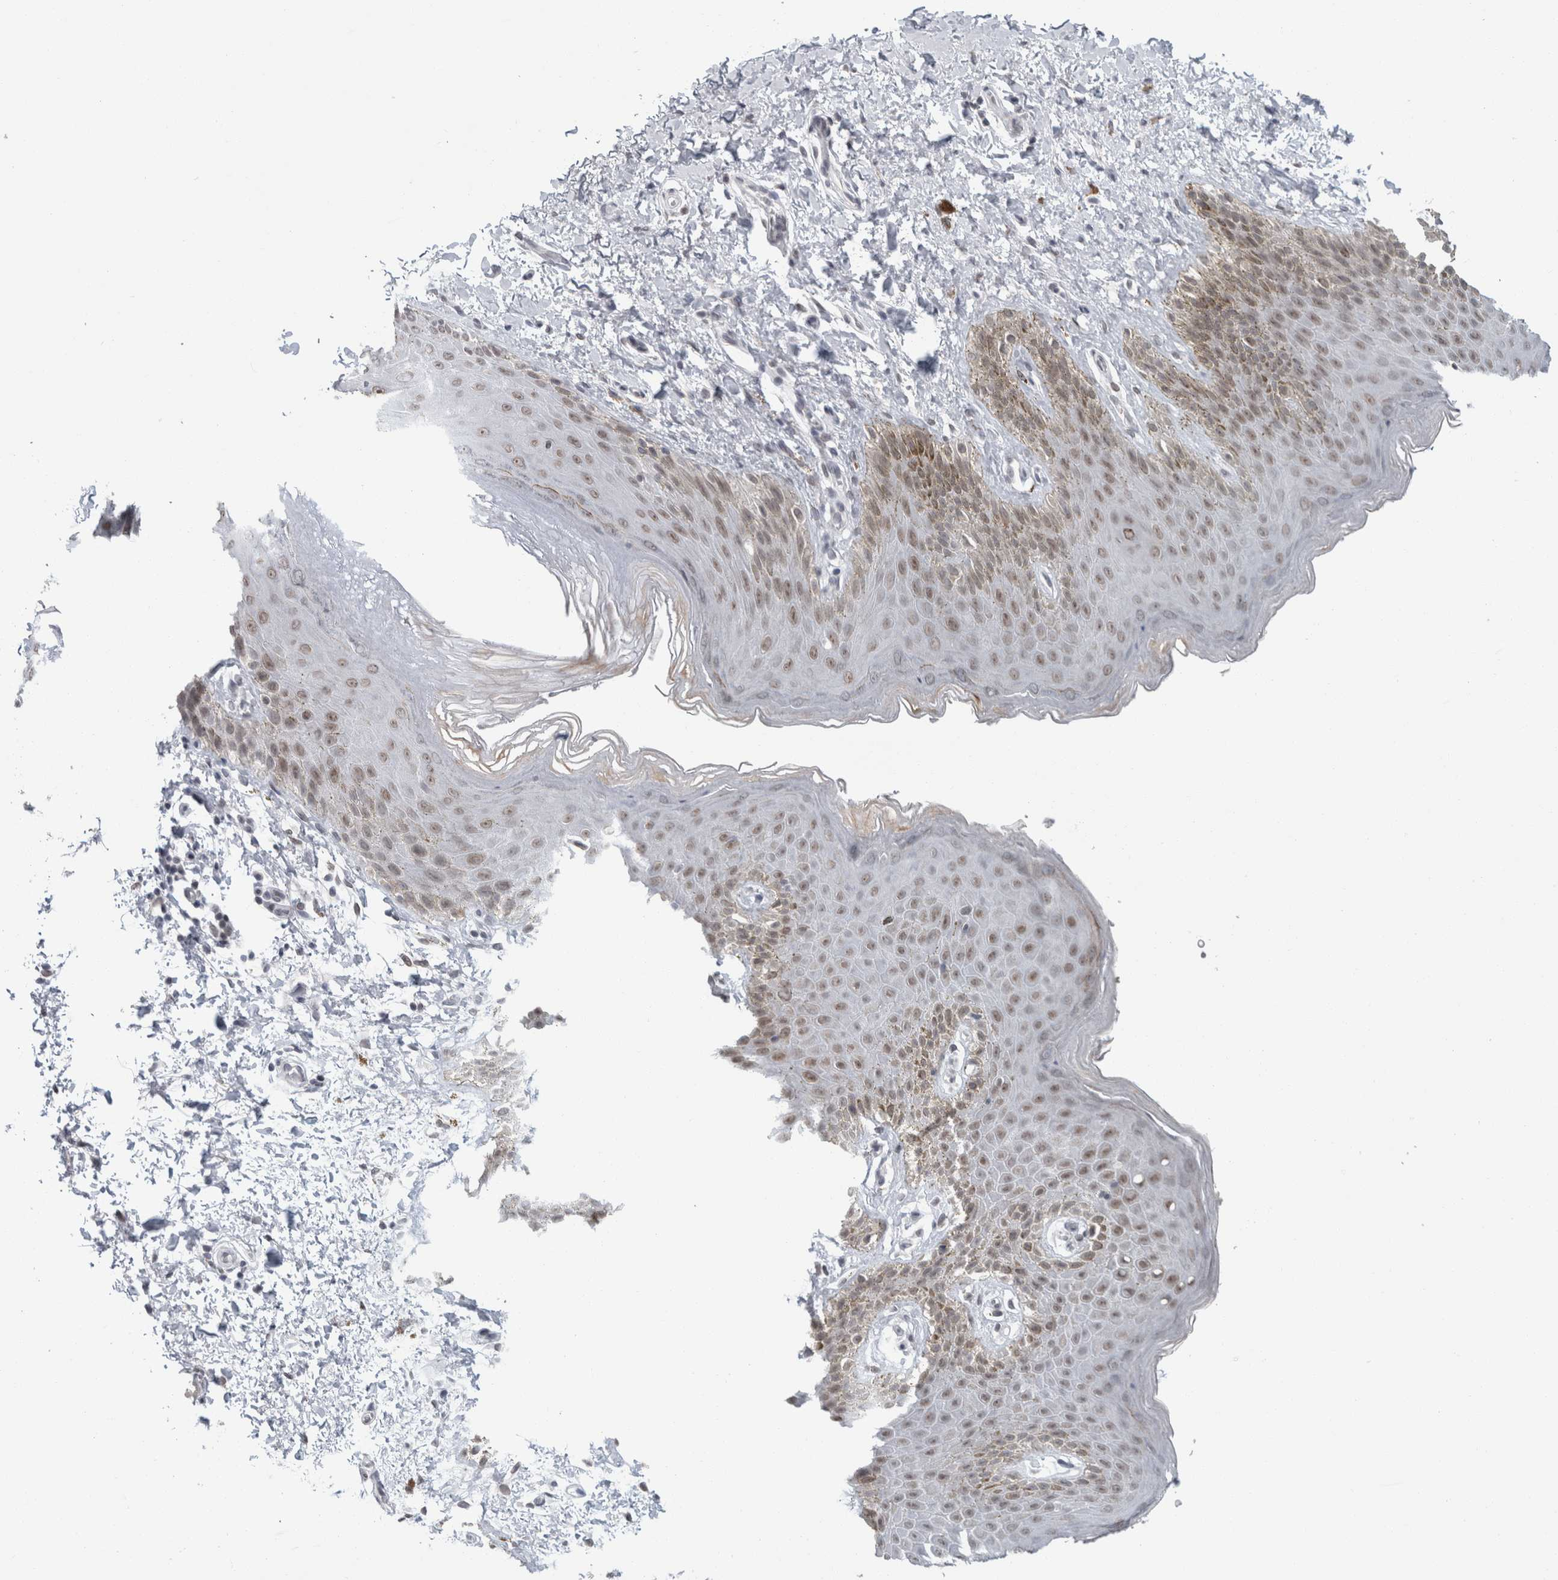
{"staining": {"intensity": "weak", "quantity": "25%-75%", "location": "nuclear"}, "tissue": "skin", "cell_type": "Epidermal cells", "image_type": "normal", "snomed": [{"axis": "morphology", "description": "Normal tissue, NOS"}, {"axis": "topography", "description": "Anal"}, {"axis": "topography", "description": "Peripheral nerve tissue"}], "caption": "Benign skin demonstrates weak nuclear expression in approximately 25%-75% of epidermal cells, visualized by immunohistochemistry.", "gene": "ZNF770", "patient": {"sex": "male", "age": 44}}